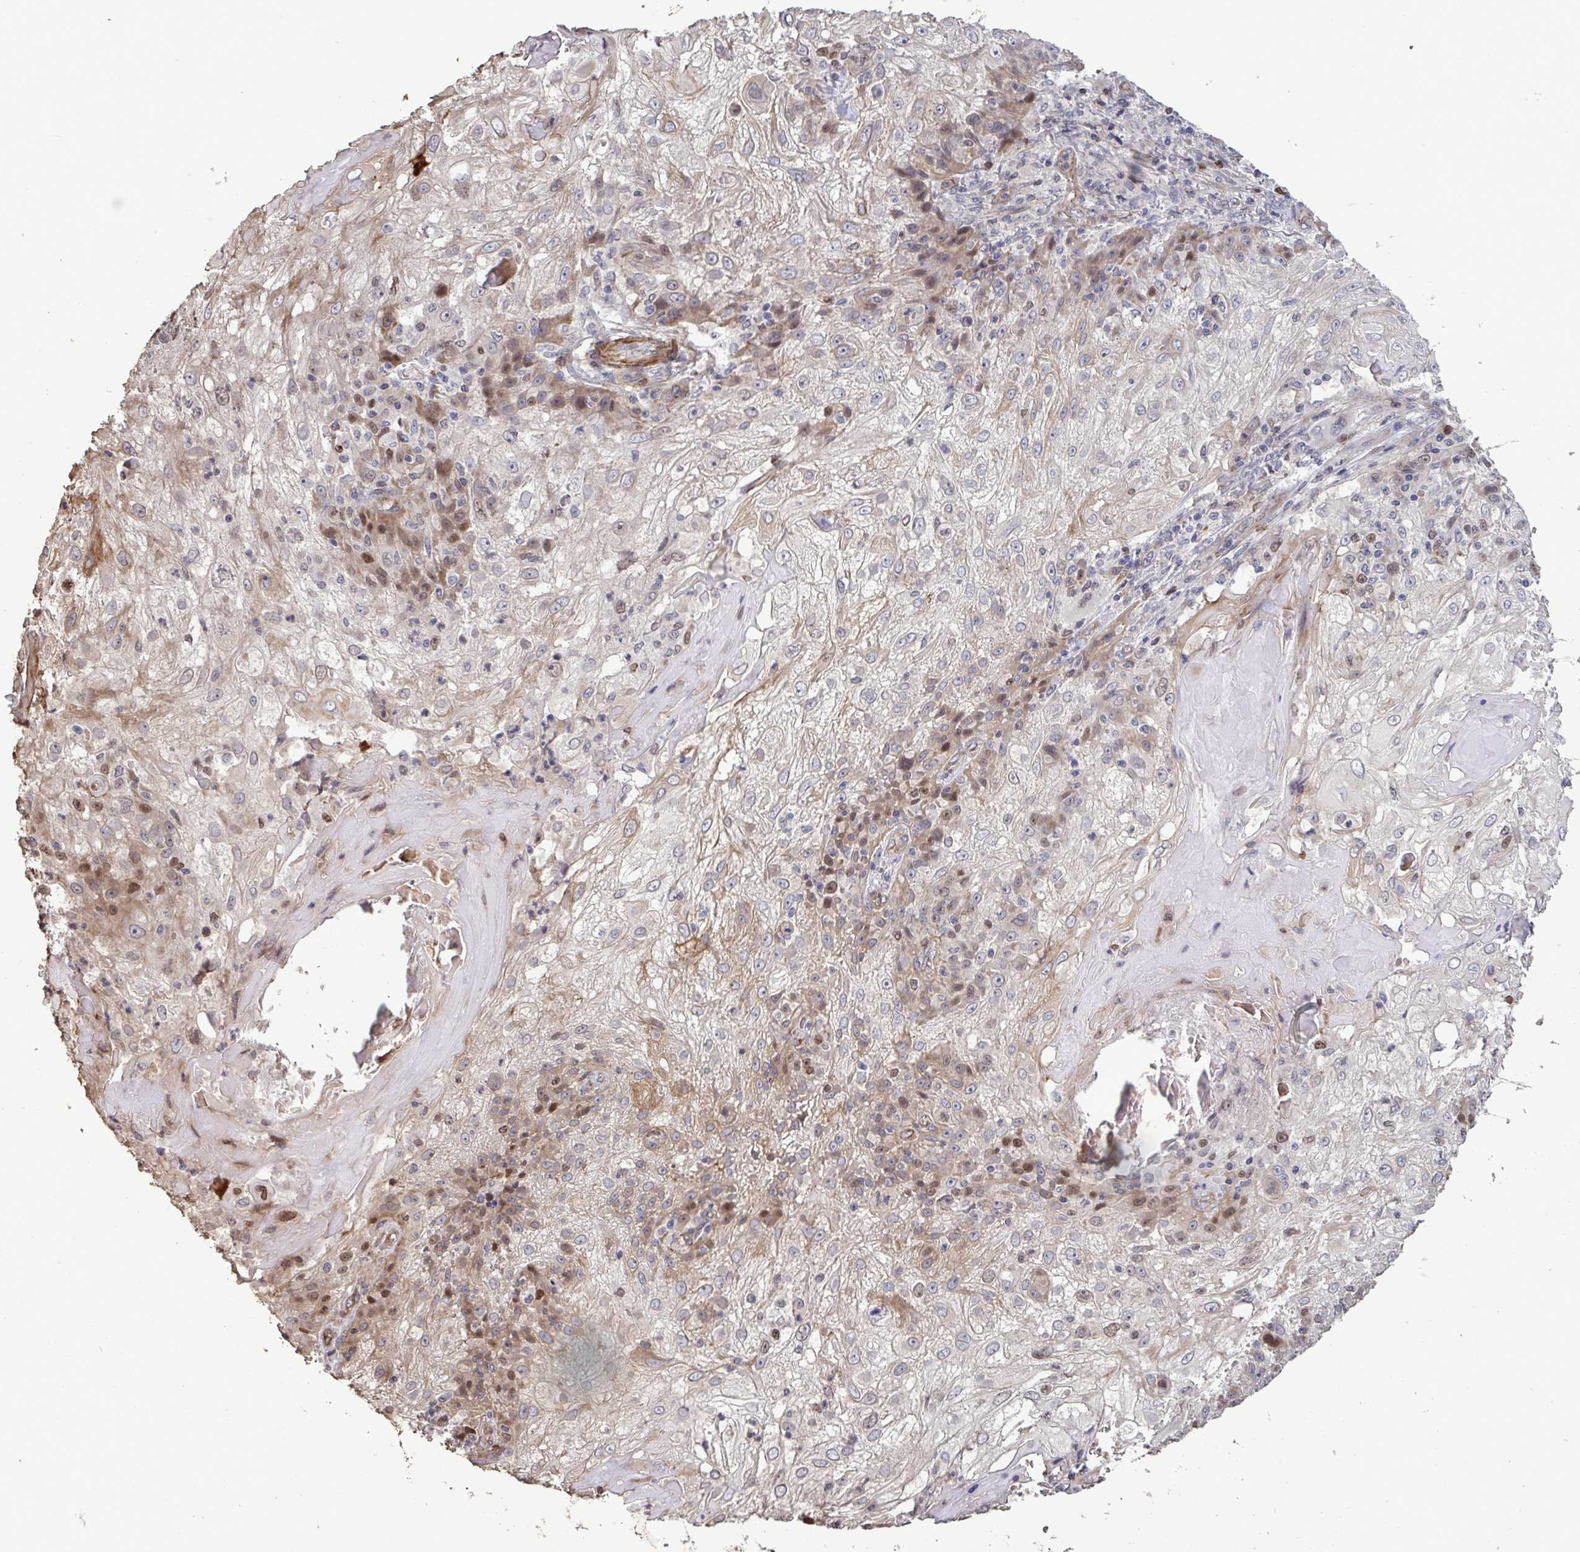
{"staining": {"intensity": "moderate", "quantity": "25%-75%", "location": "nuclear"}, "tissue": "skin cancer", "cell_type": "Tumor cells", "image_type": "cancer", "snomed": [{"axis": "morphology", "description": "Normal tissue, NOS"}, {"axis": "morphology", "description": "Squamous cell carcinoma, NOS"}, {"axis": "topography", "description": "Skin"}], "caption": "The immunohistochemical stain shows moderate nuclear expression in tumor cells of squamous cell carcinoma (skin) tissue.", "gene": "IPO5", "patient": {"sex": "female", "age": 83}}